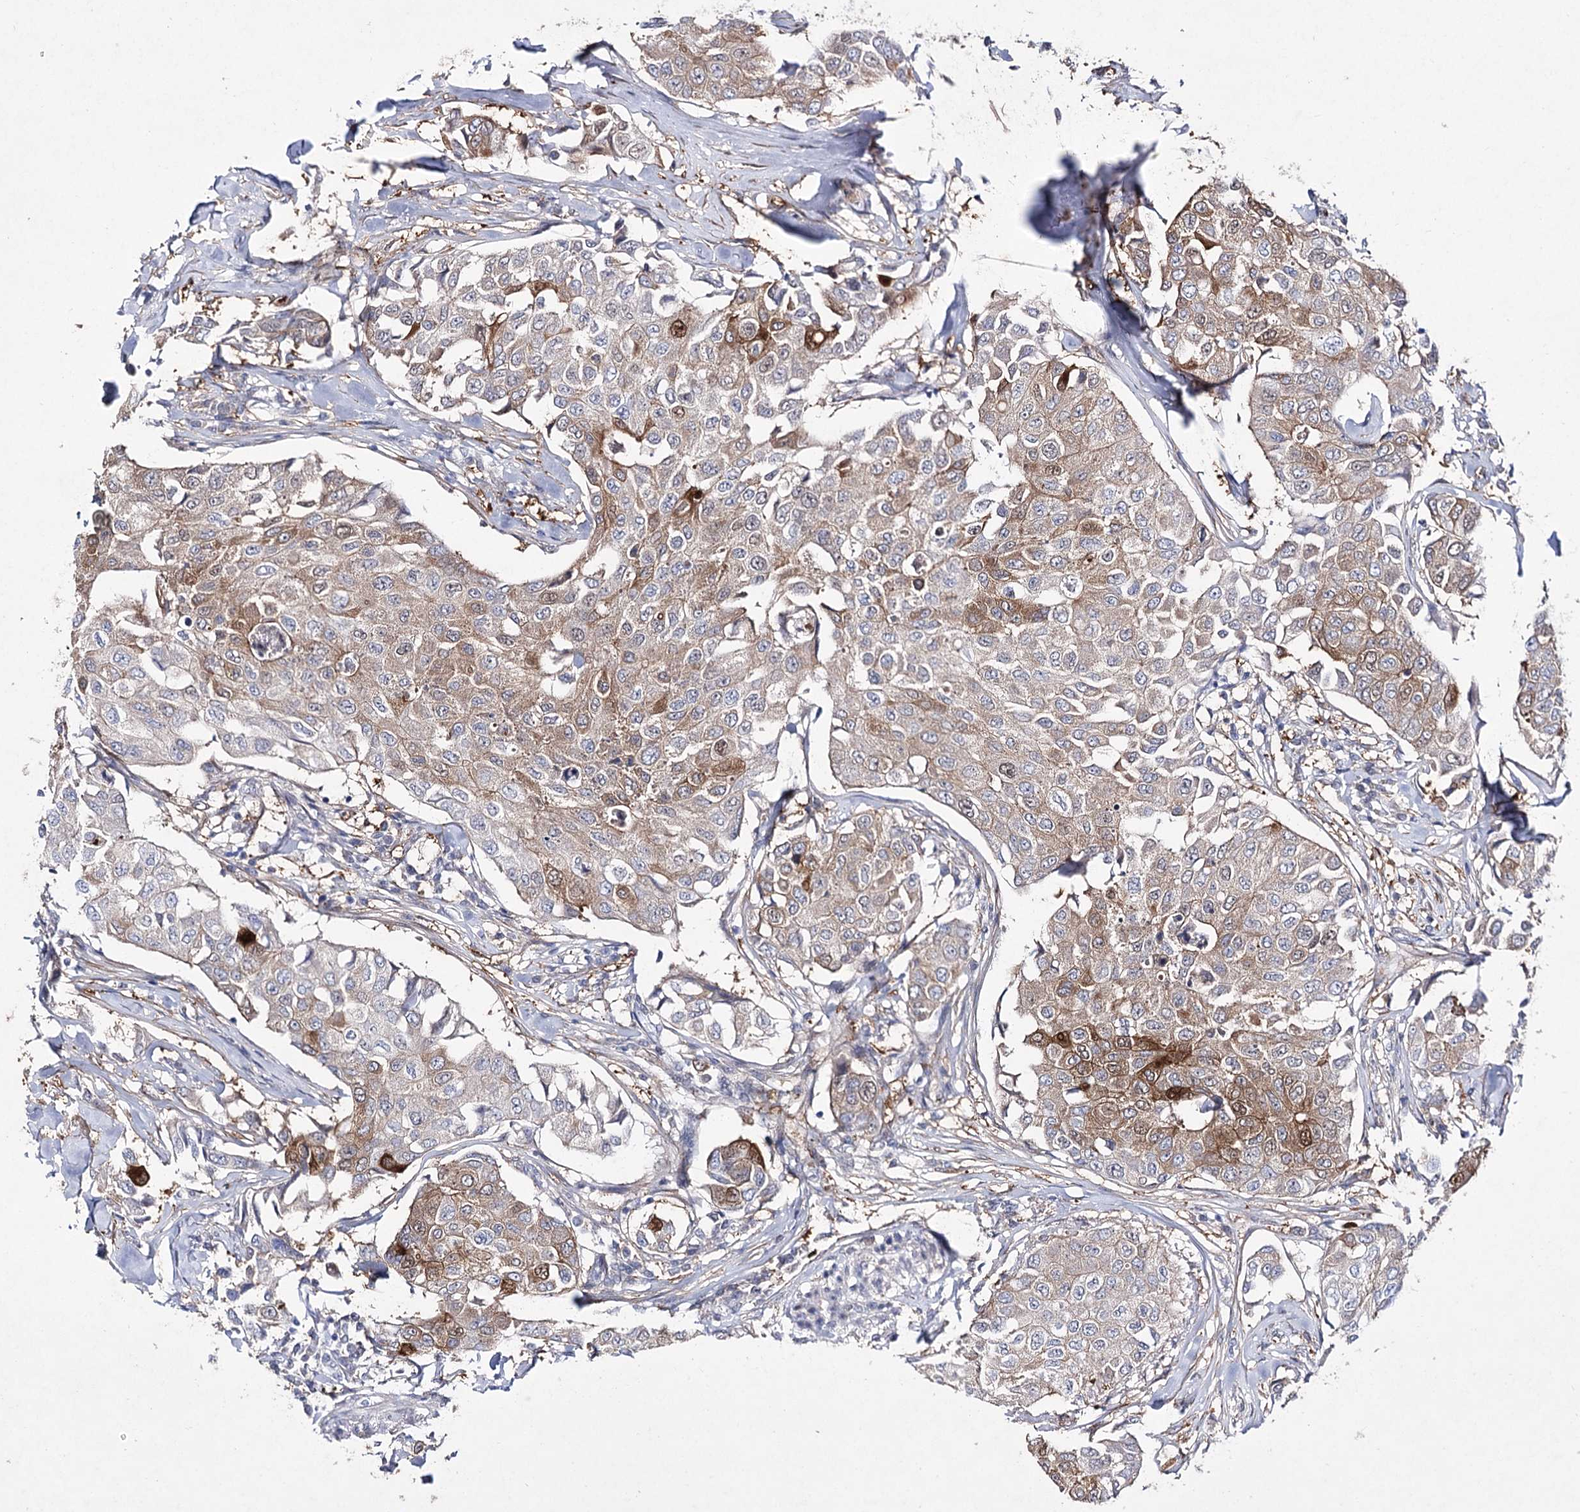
{"staining": {"intensity": "moderate", "quantity": "25%-75%", "location": "cytoplasmic/membranous,nuclear"}, "tissue": "breast cancer", "cell_type": "Tumor cells", "image_type": "cancer", "snomed": [{"axis": "morphology", "description": "Duct carcinoma"}, {"axis": "topography", "description": "Breast"}], "caption": "Breast cancer tissue exhibits moderate cytoplasmic/membranous and nuclear staining in approximately 25%-75% of tumor cells, visualized by immunohistochemistry.", "gene": "UGDH", "patient": {"sex": "female", "age": 80}}